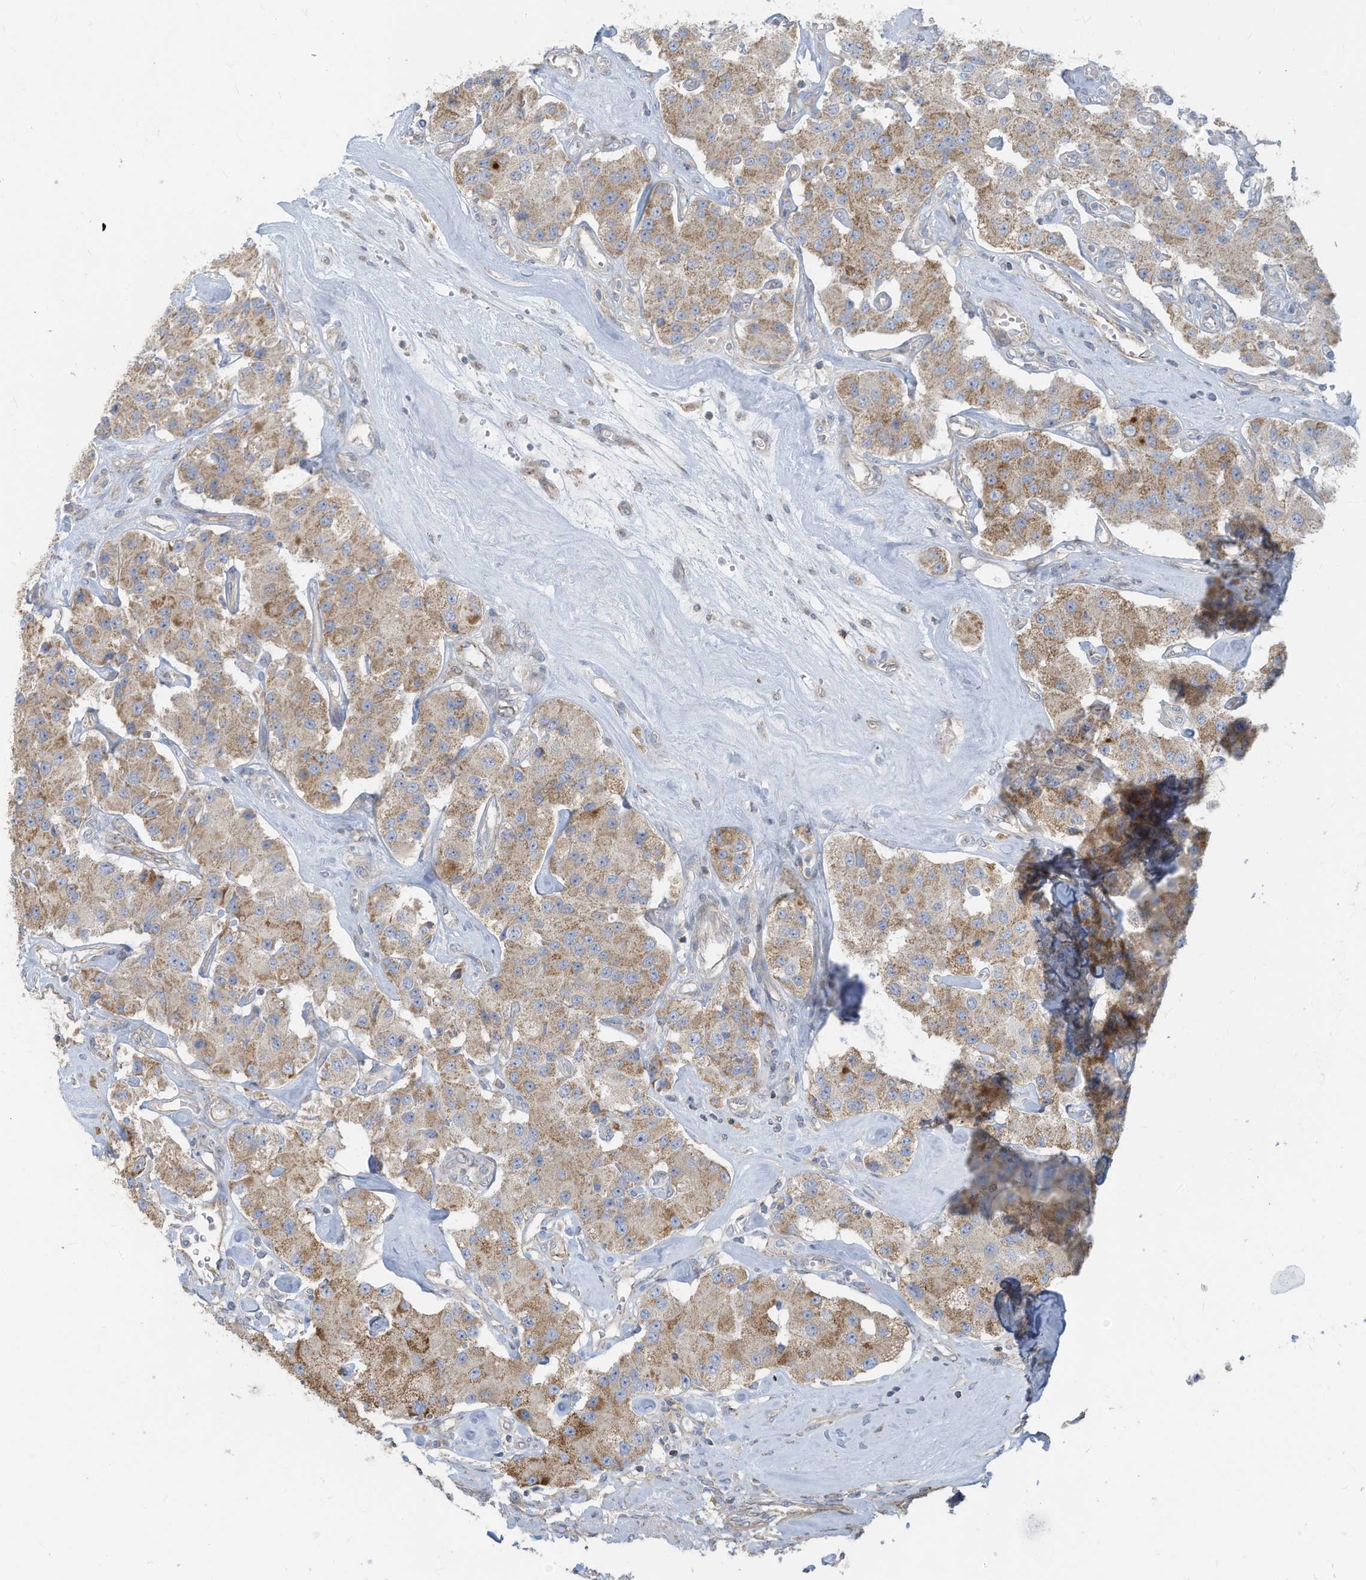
{"staining": {"intensity": "weak", "quantity": ">75%", "location": "cytoplasmic/membranous"}, "tissue": "carcinoid", "cell_type": "Tumor cells", "image_type": "cancer", "snomed": [{"axis": "morphology", "description": "Carcinoid, malignant, NOS"}, {"axis": "topography", "description": "Pancreas"}], "caption": "The immunohistochemical stain highlights weak cytoplasmic/membranous expression in tumor cells of carcinoid tissue.", "gene": "GTPBP2", "patient": {"sex": "male", "age": 41}}